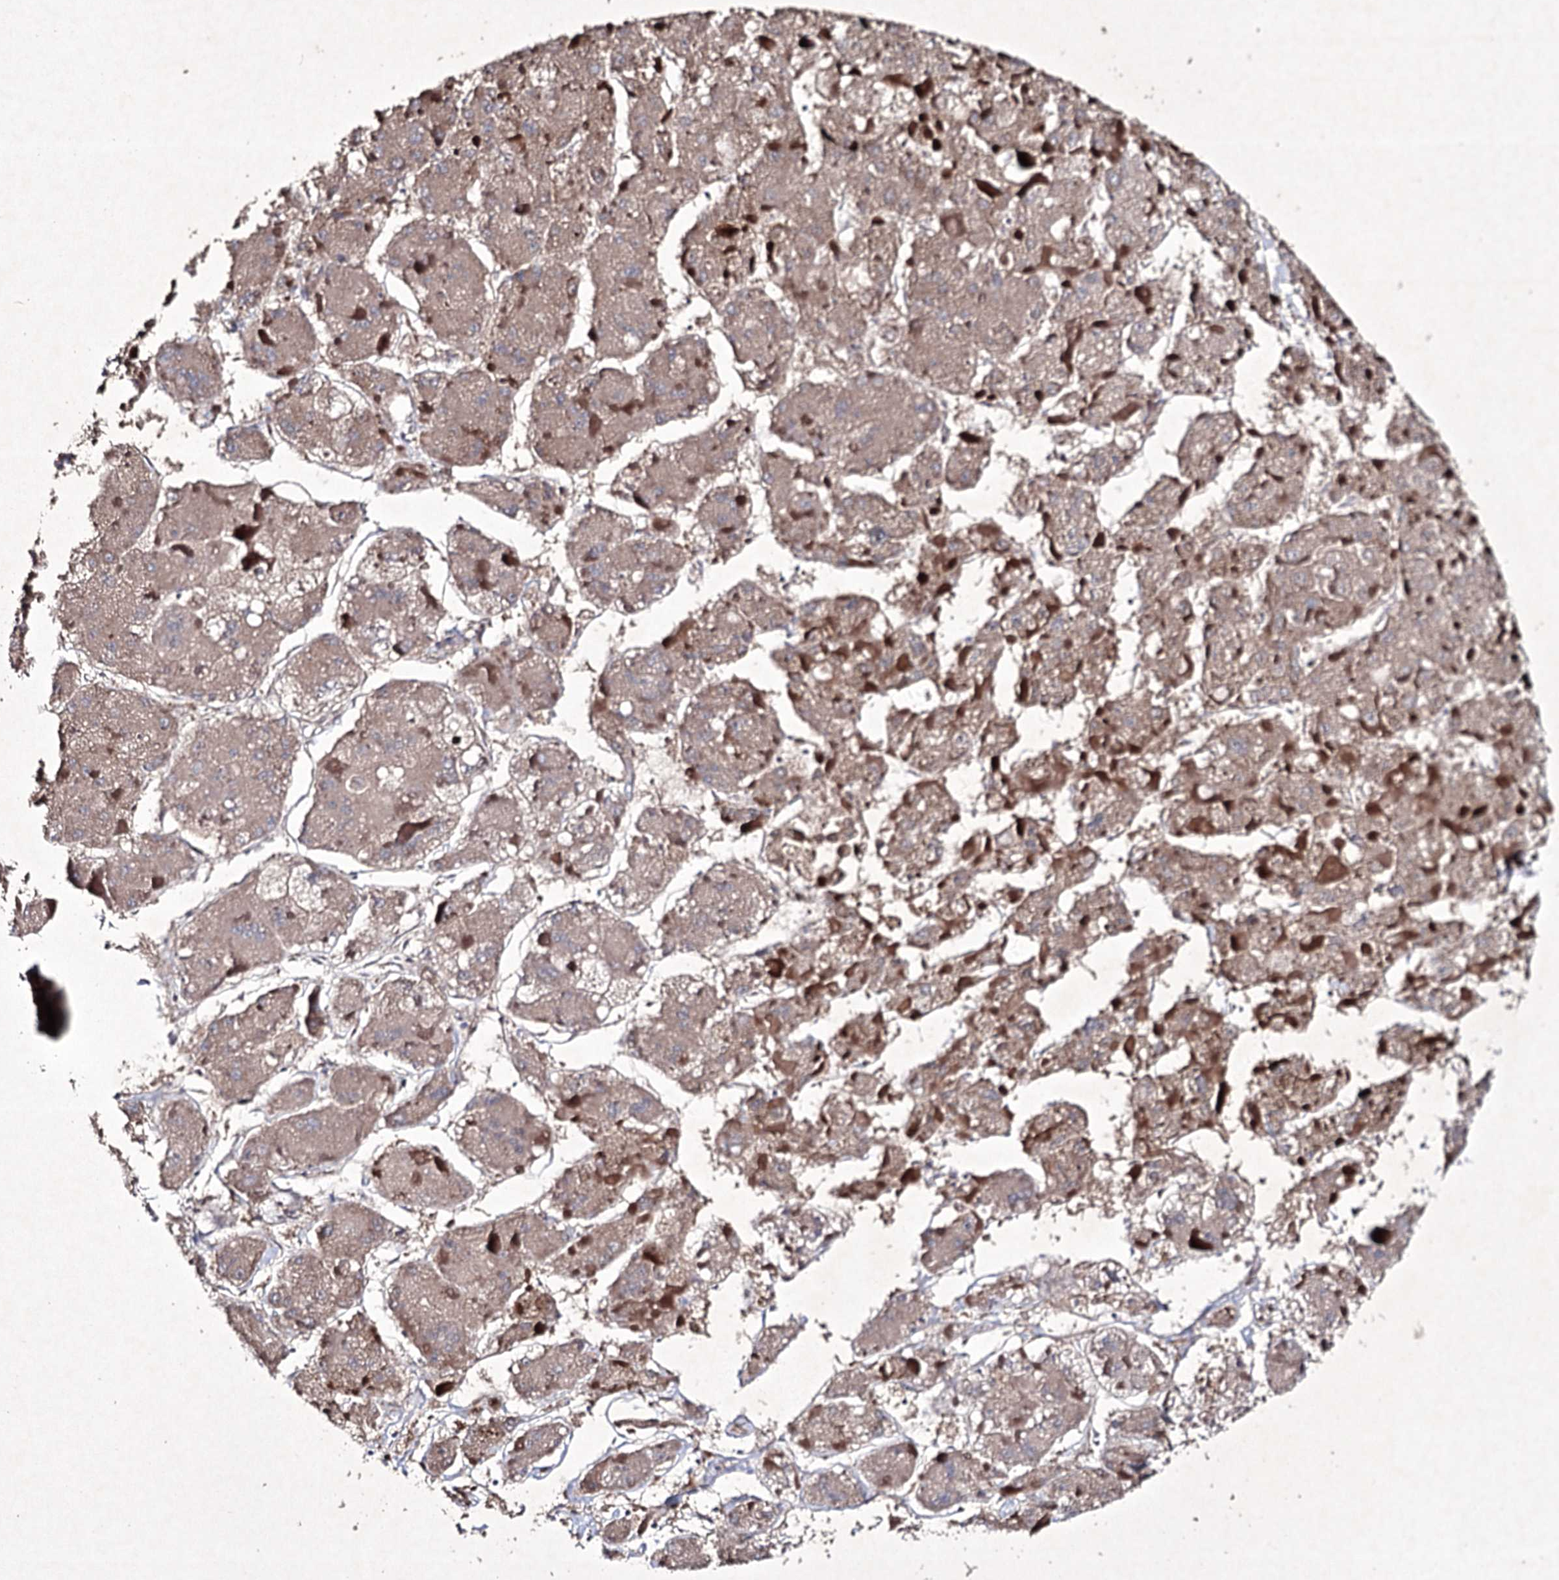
{"staining": {"intensity": "weak", "quantity": "25%-75%", "location": "cytoplasmic/membranous"}, "tissue": "liver cancer", "cell_type": "Tumor cells", "image_type": "cancer", "snomed": [{"axis": "morphology", "description": "Carcinoma, Hepatocellular, NOS"}, {"axis": "topography", "description": "Liver"}], "caption": "Protein analysis of liver cancer tissue shows weak cytoplasmic/membranous positivity in about 25%-75% of tumor cells.", "gene": "SEMA4G", "patient": {"sex": "female", "age": 73}}